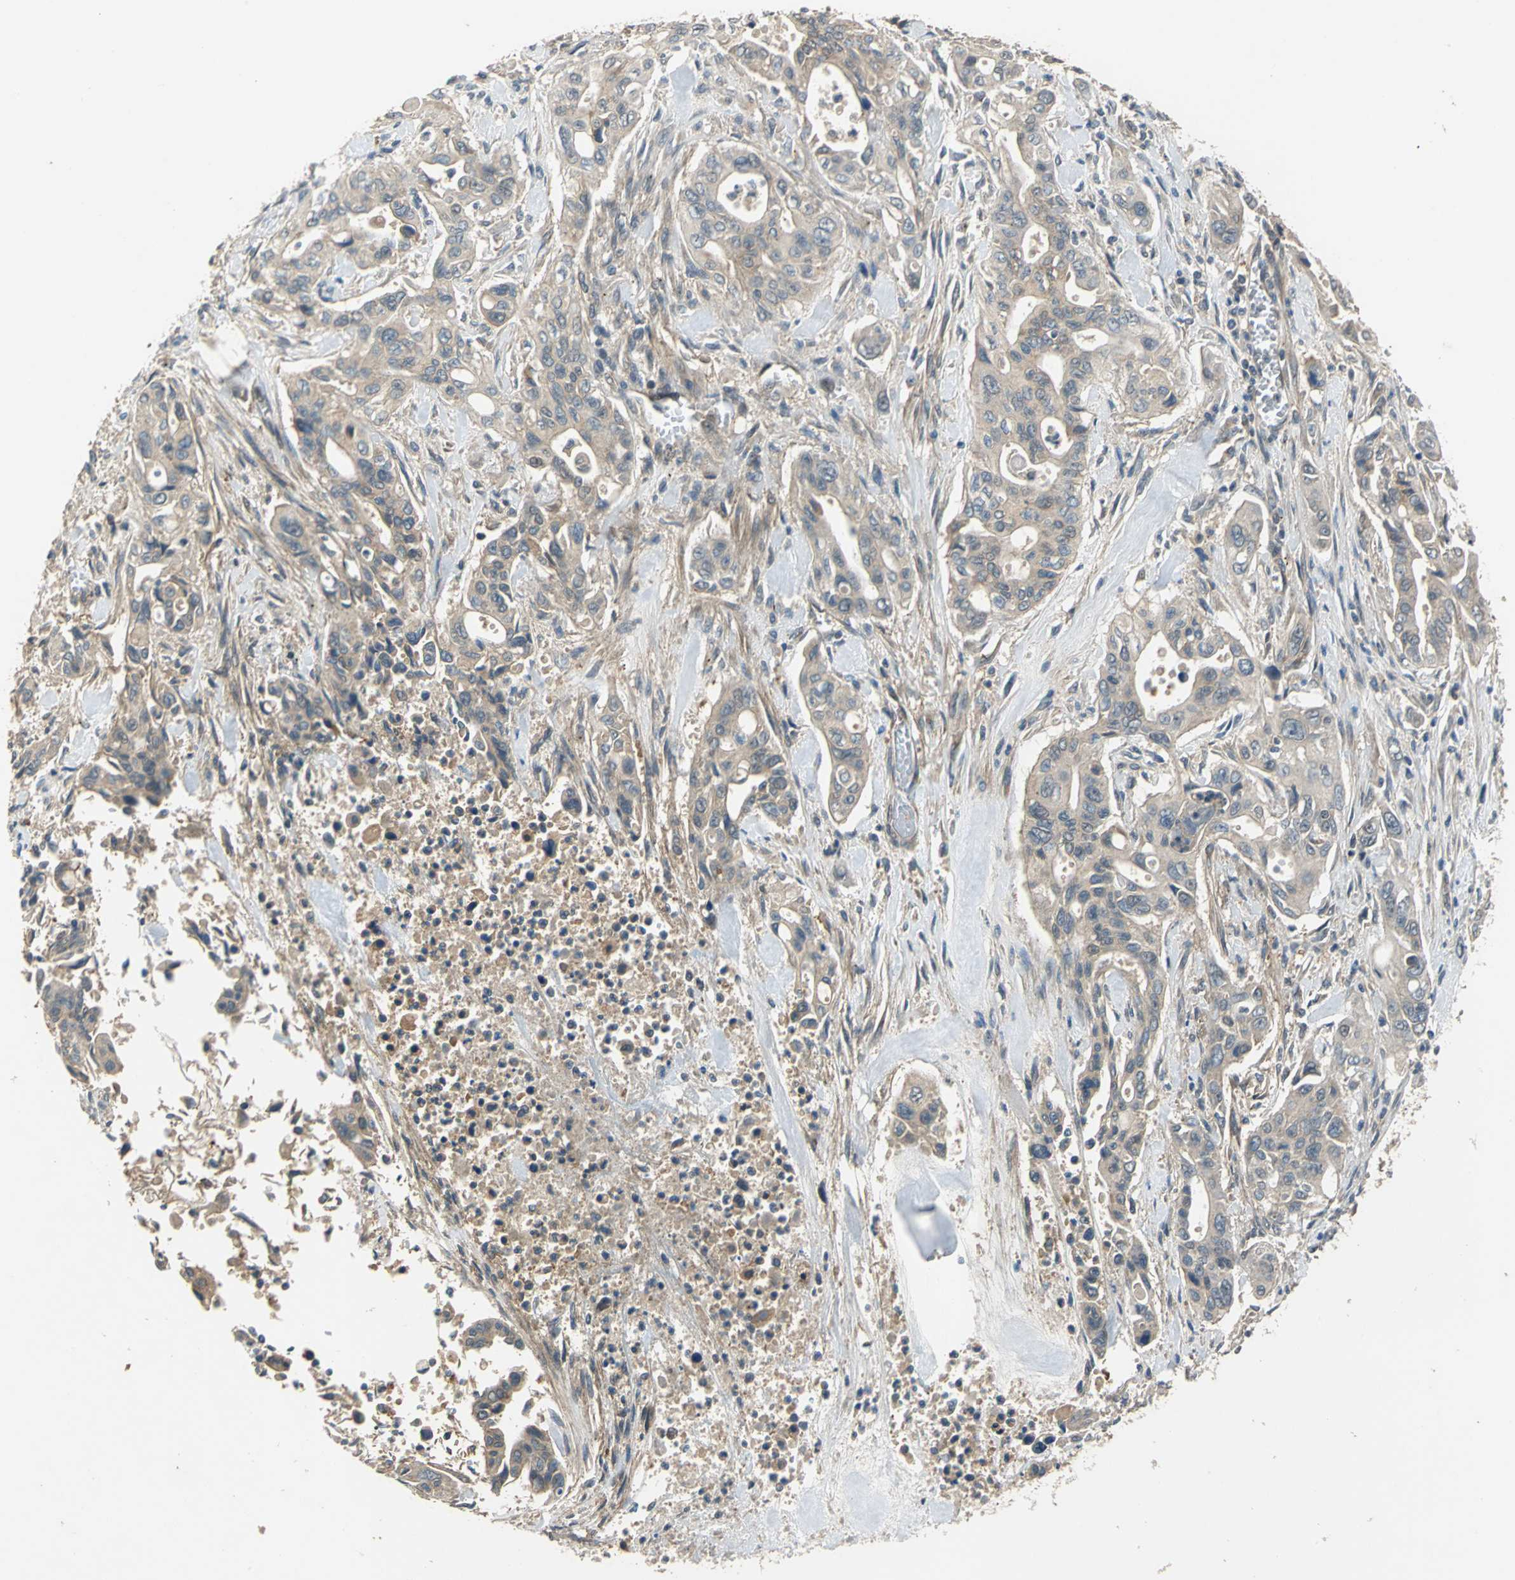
{"staining": {"intensity": "moderate", "quantity": "25%-75%", "location": "cytoplasmic/membranous"}, "tissue": "pancreatic cancer", "cell_type": "Tumor cells", "image_type": "cancer", "snomed": [{"axis": "morphology", "description": "Adenocarcinoma, NOS"}, {"axis": "topography", "description": "Pancreas"}], "caption": "Moderate cytoplasmic/membranous protein positivity is present in about 25%-75% of tumor cells in pancreatic adenocarcinoma.", "gene": "EMCN", "patient": {"sex": "male", "age": 77}}